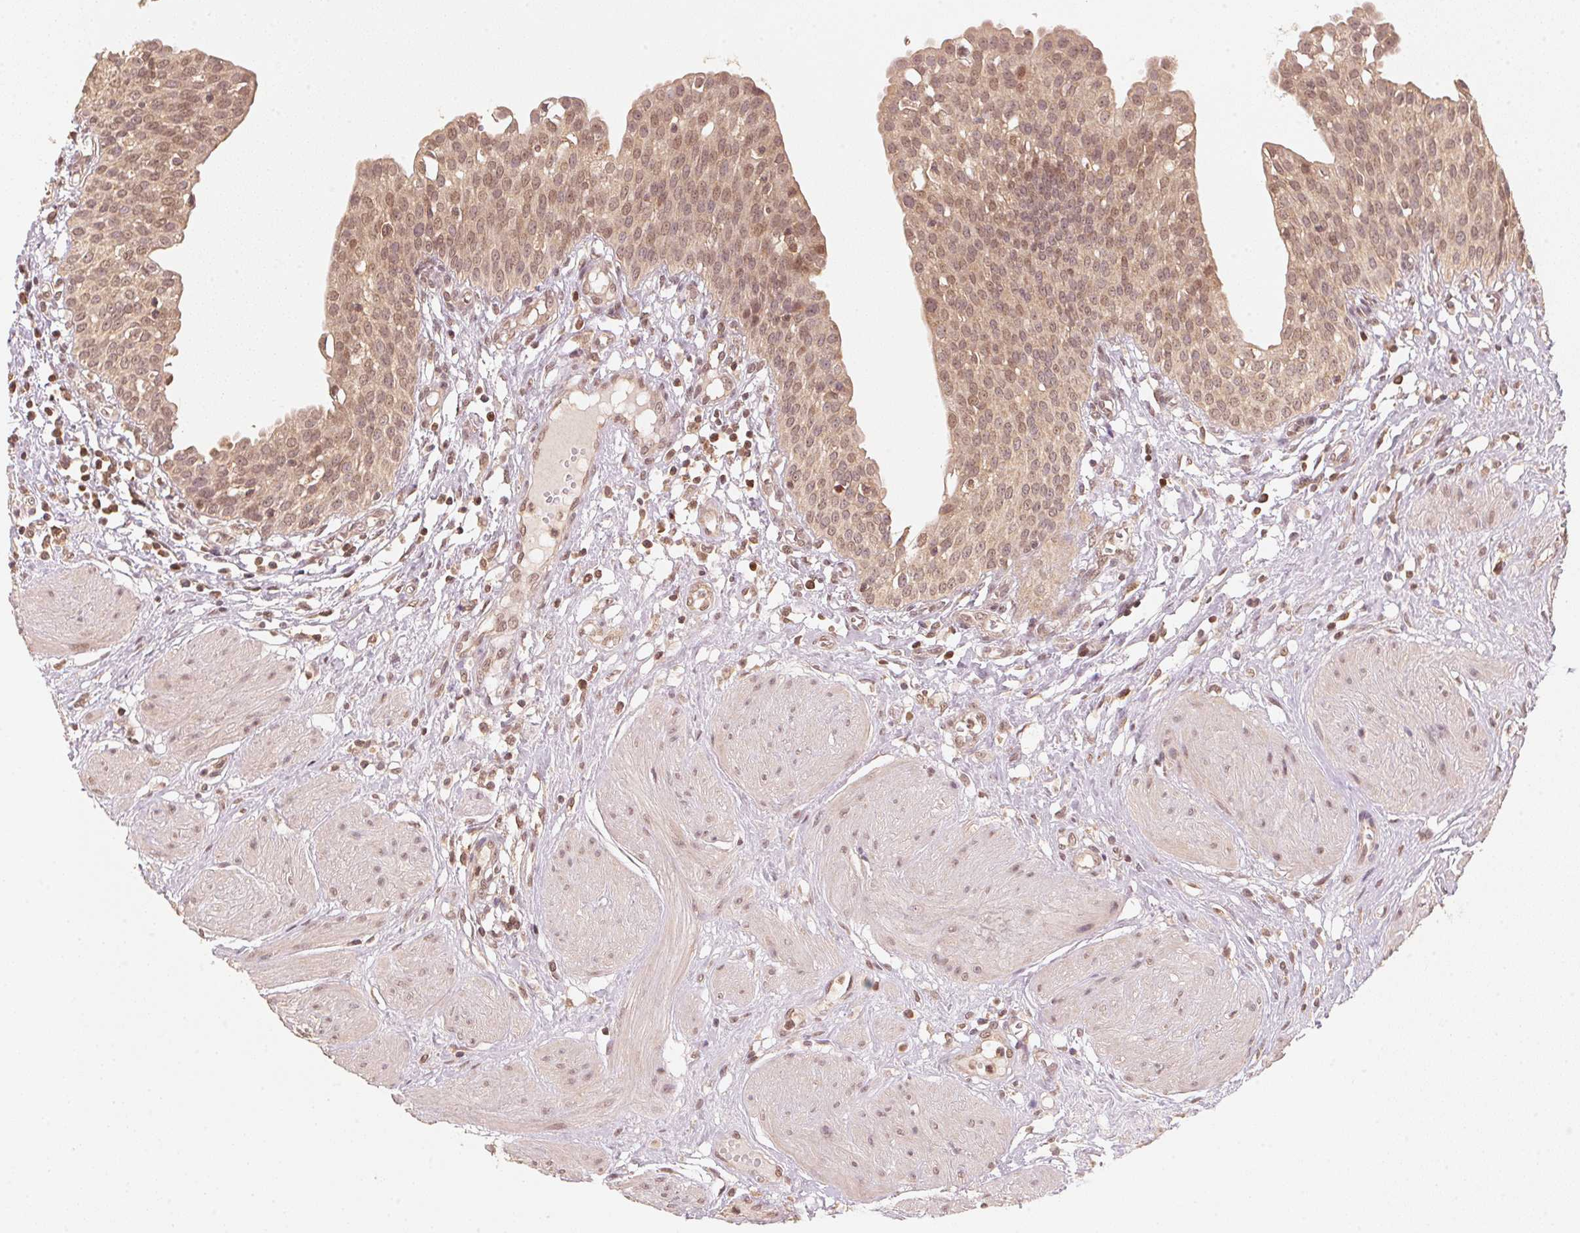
{"staining": {"intensity": "moderate", "quantity": ">75%", "location": "cytoplasmic/membranous,nuclear"}, "tissue": "urinary bladder", "cell_type": "Urothelial cells", "image_type": "normal", "snomed": [{"axis": "morphology", "description": "Normal tissue, NOS"}, {"axis": "topography", "description": "Urinary bladder"}], "caption": "The immunohistochemical stain labels moderate cytoplasmic/membranous,nuclear expression in urothelial cells of benign urinary bladder. The protein of interest is stained brown, and the nuclei are stained in blue (DAB (3,3'-diaminobenzidine) IHC with brightfield microscopy, high magnification).", "gene": "C2orf73", "patient": {"sex": "male", "age": 55}}